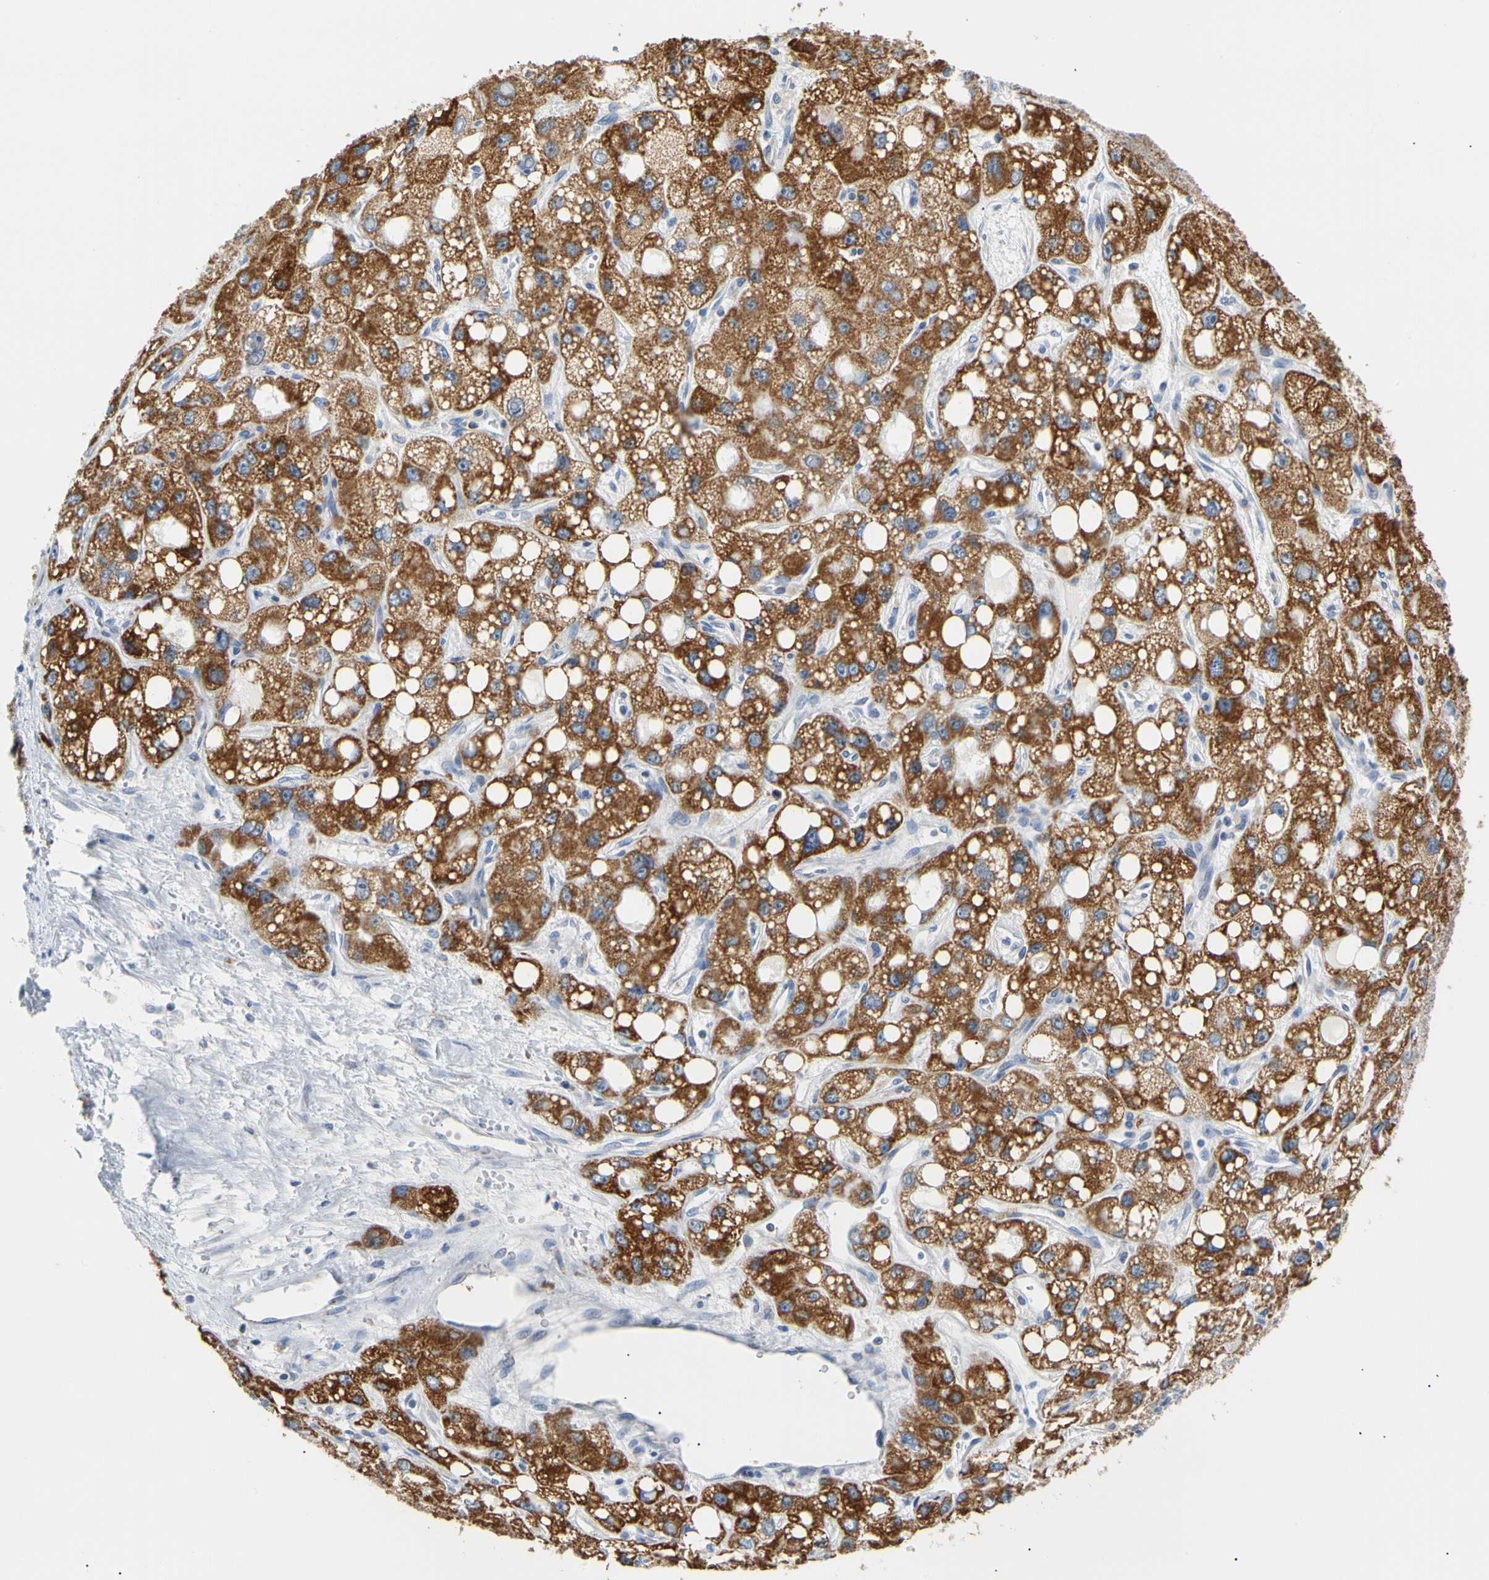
{"staining": {"intensity": "strong", "quantity": ">75%", "location": "cytoplasmic/membranous"}, "tissue": "liver cancer", "cell_type": "Tumor cells", "image_type": "cancer", "snomed": [{"axis": "morphology", "description": "Carcinoma, Hepatocellular, NOS"}, {"axis": "topography", "description": "Liver"}], "caption": "Liver cancer (hepatocellular carcinoma) stained with a protein marker demonstrates strong staining in tumor cells.", "gene": "ACAT1", "patient": {"sex": "male", "age": 55}}